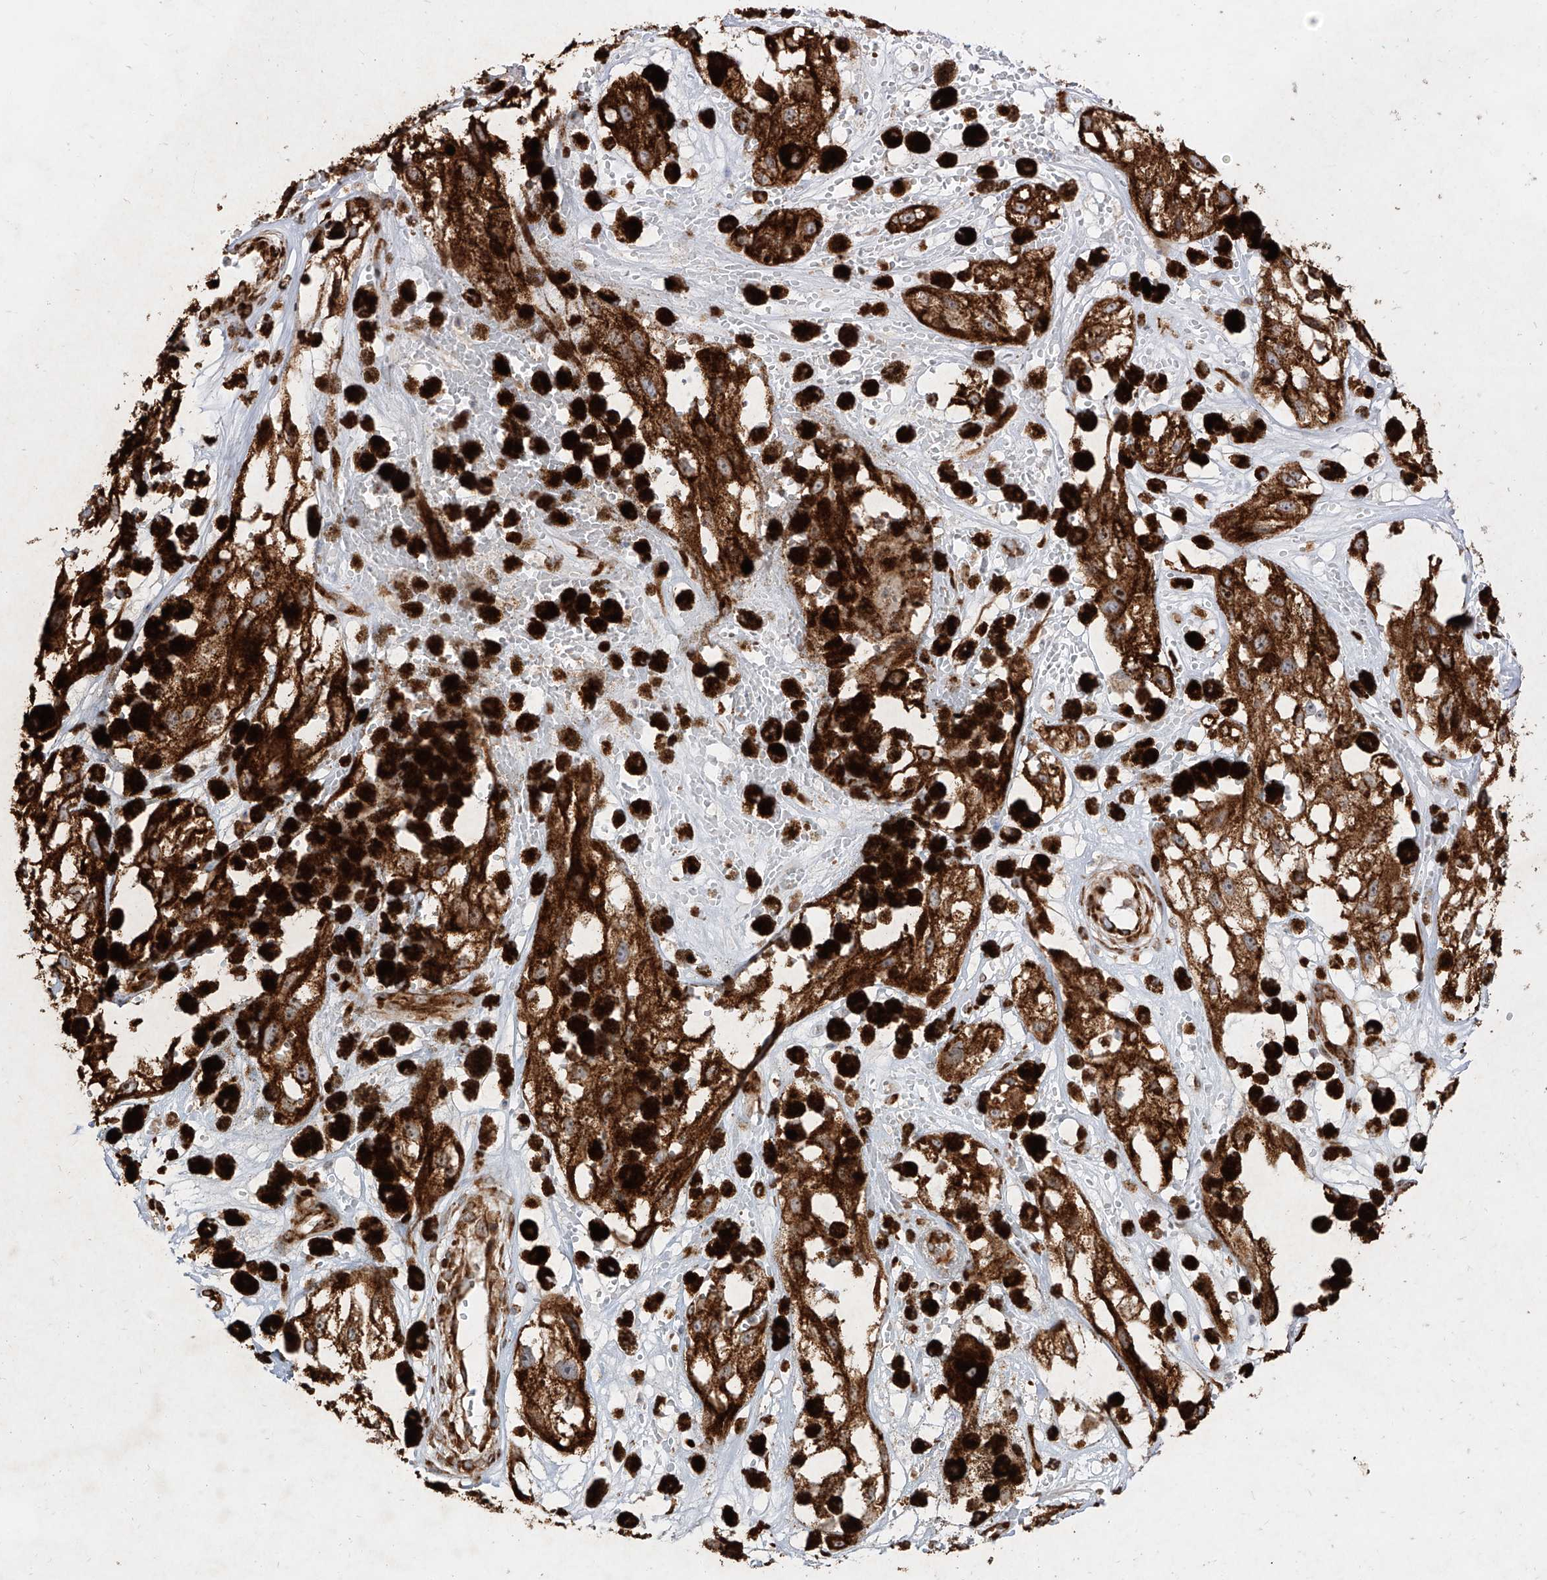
{"staining": {"intensity": "strong", "quantity": ">75%", "location": "cytoplasmic/membranous"}, "tissue": "melanoma", "cell_type": "Tumor cells", "image_type": "cancer", "snomed": [{"axis": "morphology", "description": "Malignant melanoma, NOS"}, {"axis": "topography", "description": "Skin"}], "caption": "An immunohistochemistry image of tumor tissue is shown. Protein staining in brown highlights strong cytoplasmic/membranous positivity in malignant melanoma within tumor cells. The staining was performed using DAB (3,3'-diaminobenzidine) to visualize the protein expression in brown, while the nuclei were stained in blue with hematoxylin (Magnification: 20x).", "gene": "RPS25", "patient": {"sex": "male", "age": 88}}